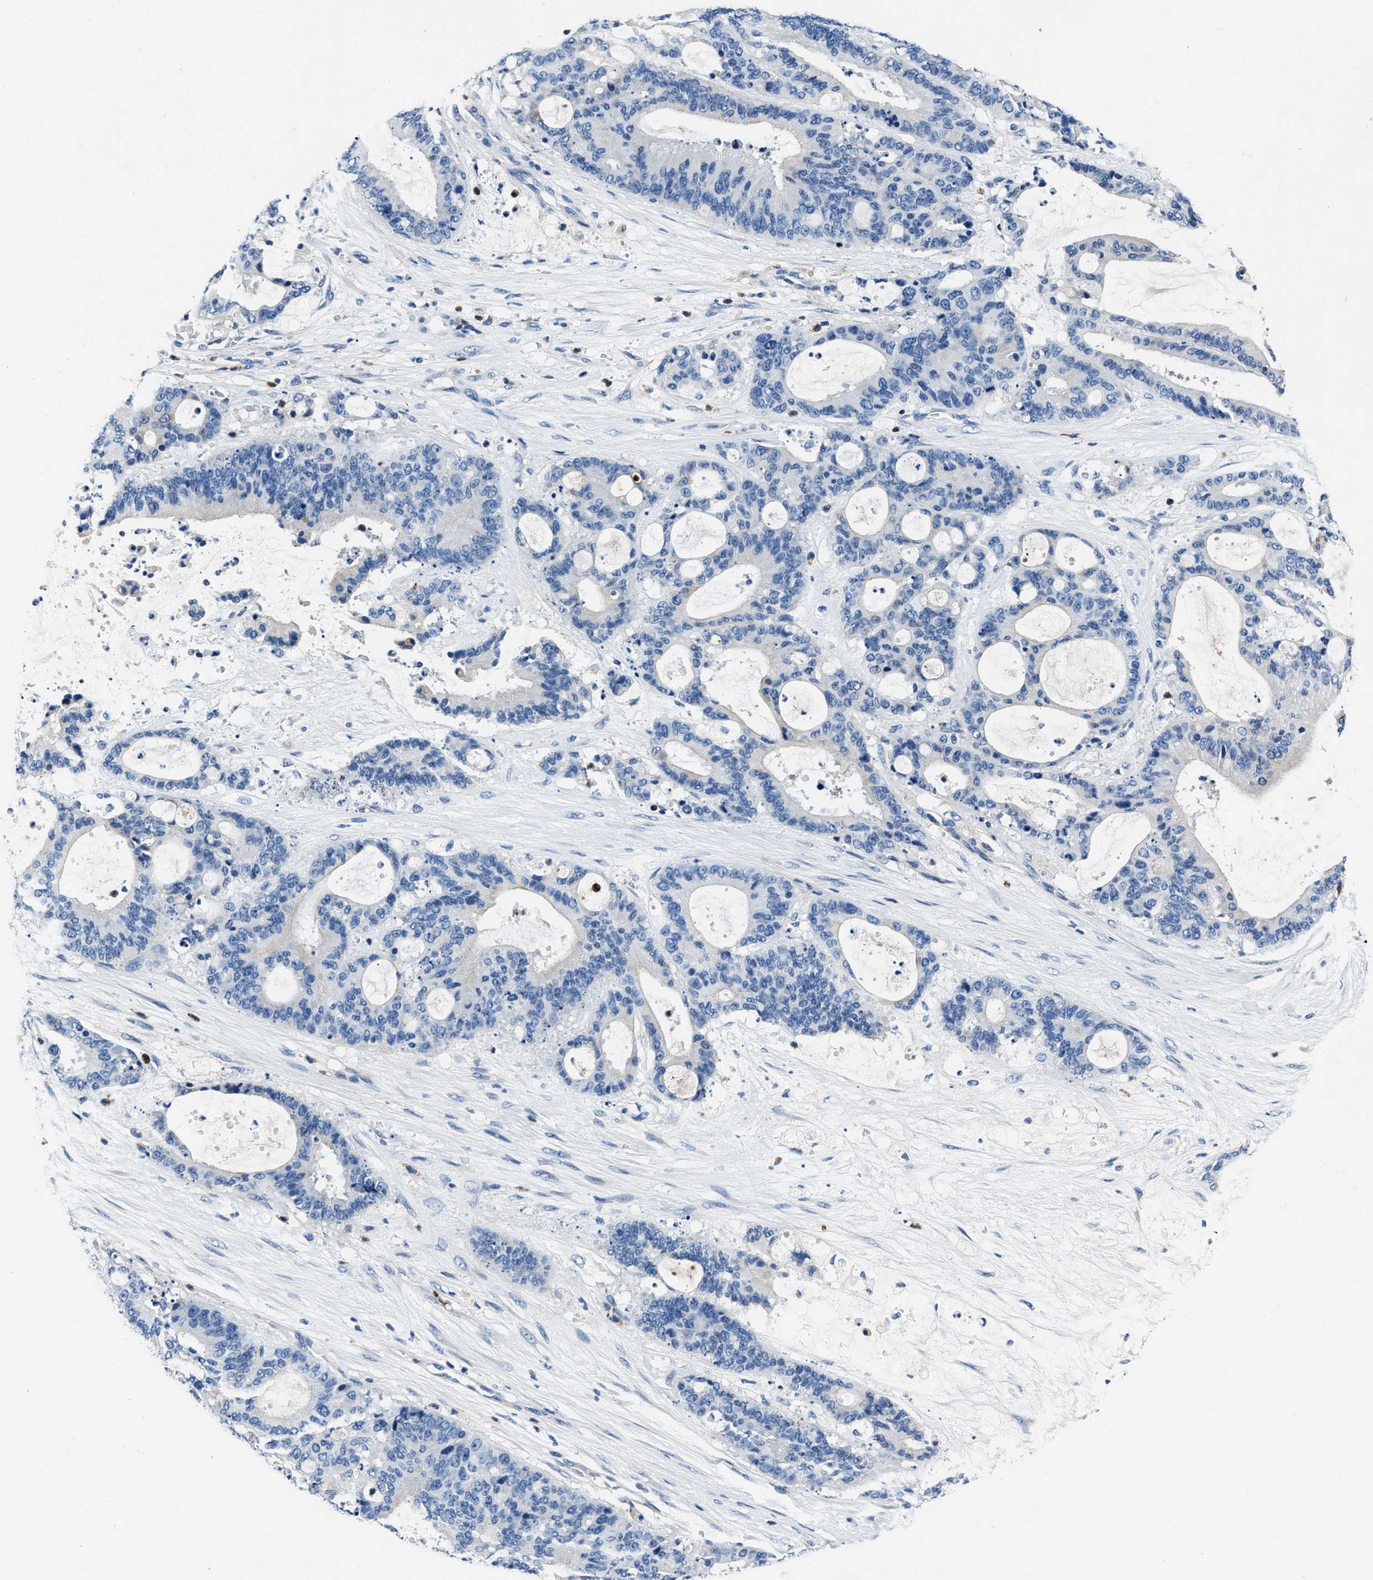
{"staining": {"intensity": "negative", "quantity": "none", "location": "none"}, "tissue": "liver cancer", "cell_type": "Tumor cells", "image_type": "cancer", "snomed": [{"axis": "morphology", "description": "Normal tissue, NOS"}, {"axis": "morphology", "description": "Cholangiocarcinoma"}, {"axis": "topography", "description": "Liver"}, {"axis": "topography", "description": "Peripheral nerve tissue"}], "caption": "The image reveals no staining of tumor cells in liver cholangiocarcinoma. The staining is performed using DAB brown chromogen with nuclei counter-stained in using hematoxylin.", "gene": "FGL2", "patient": {"sex": "female", "age": 73}}